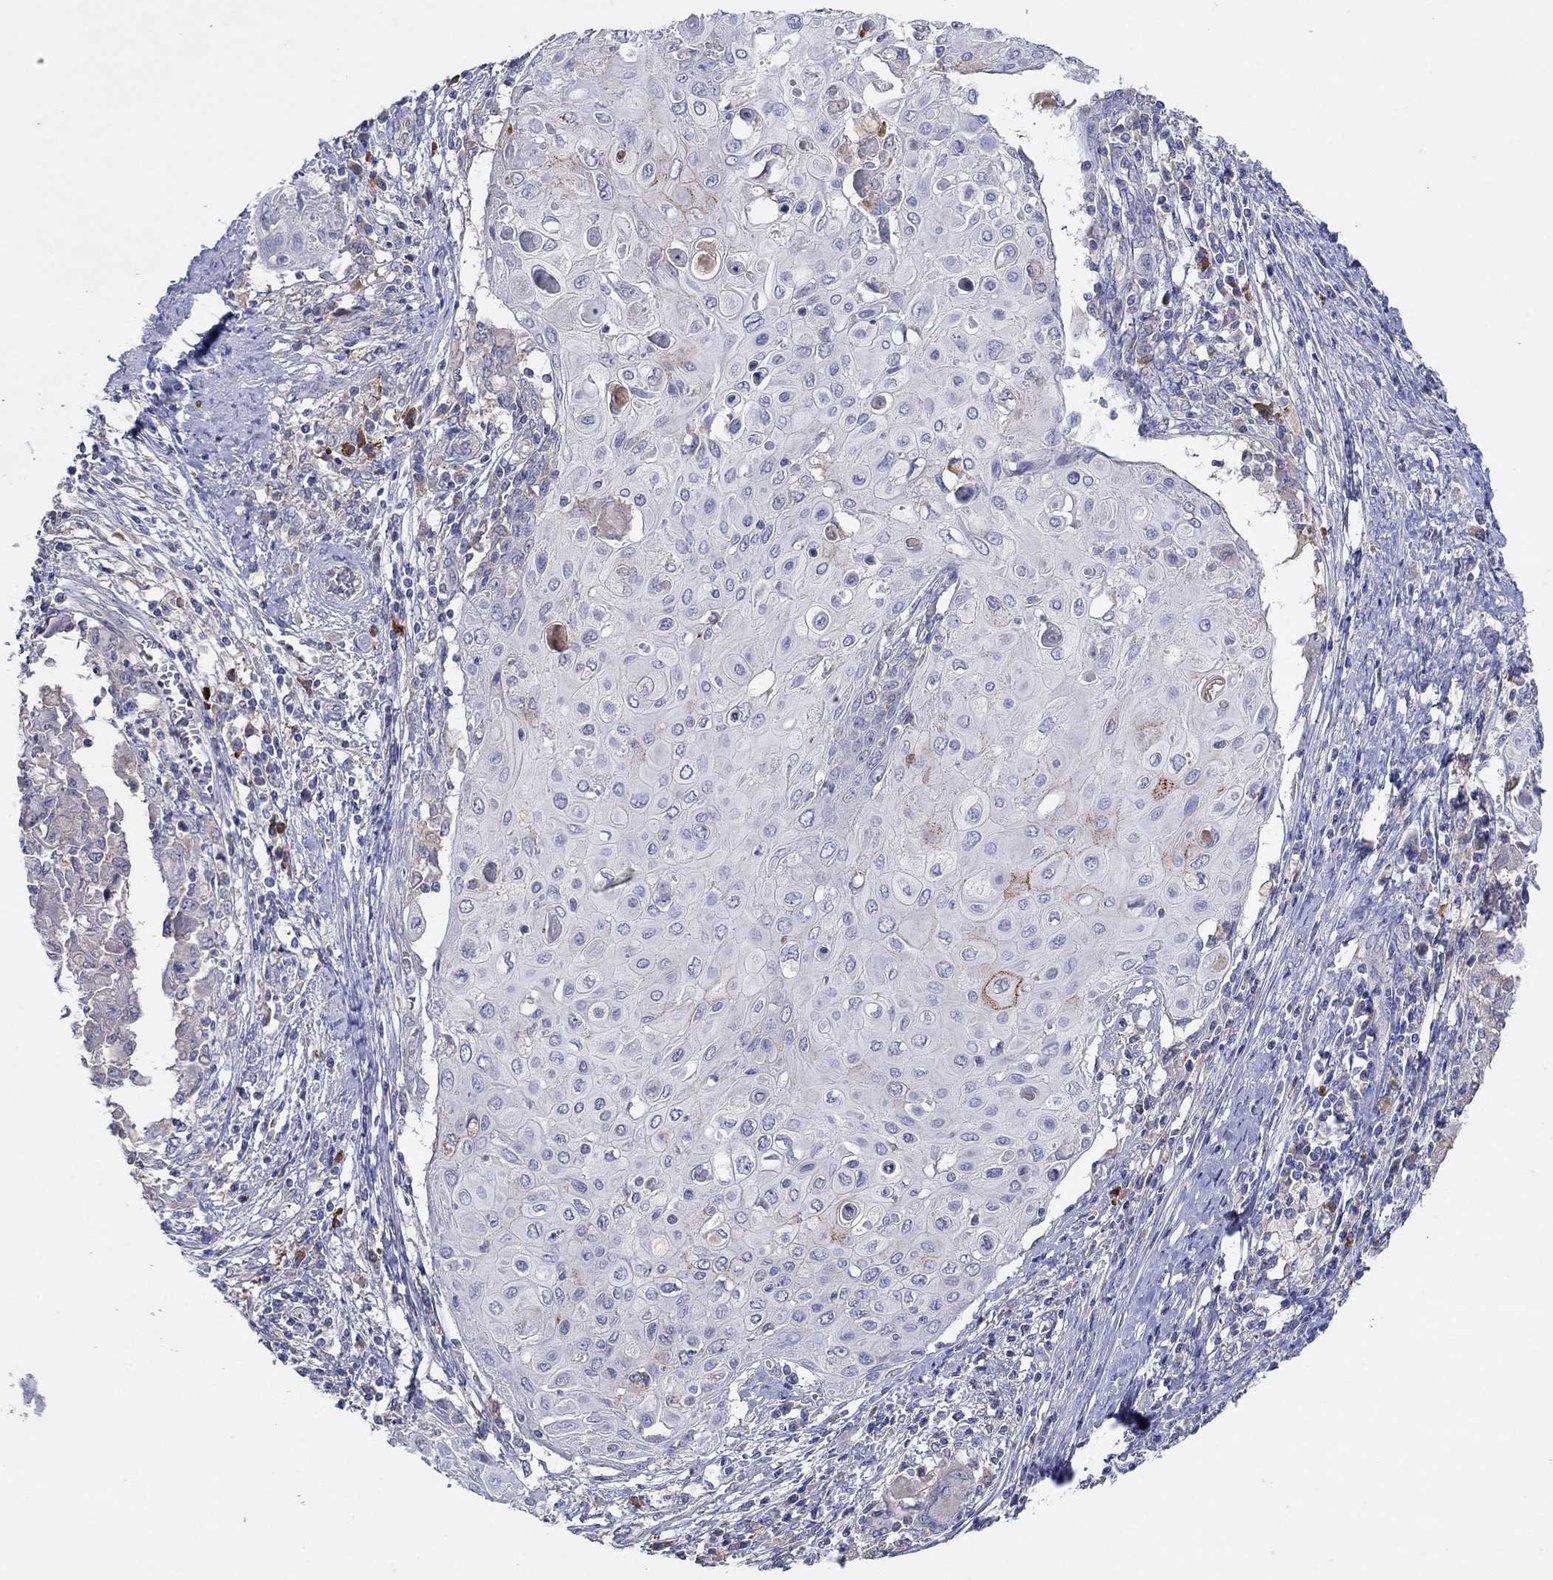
{"staining": {"intensity": "moderate", "quantity": "<25%", "location": "cytoplasmic/membranous"}, "tissue": "cervical cancer", "cell_type": "Tumor cells", "image_type": "cancer", "snomed": [{"axis": "morphology", "description": "Squamous cell carcinoma, NOS"}, {"axis": "topography", "description": "Cervix"}], "caption": "Human cervical cancer stained with a protein marker reveals moderate staining in tumor cells.", "gene": "PLCL2", "patient": {"sex": "female", "age": 39}}